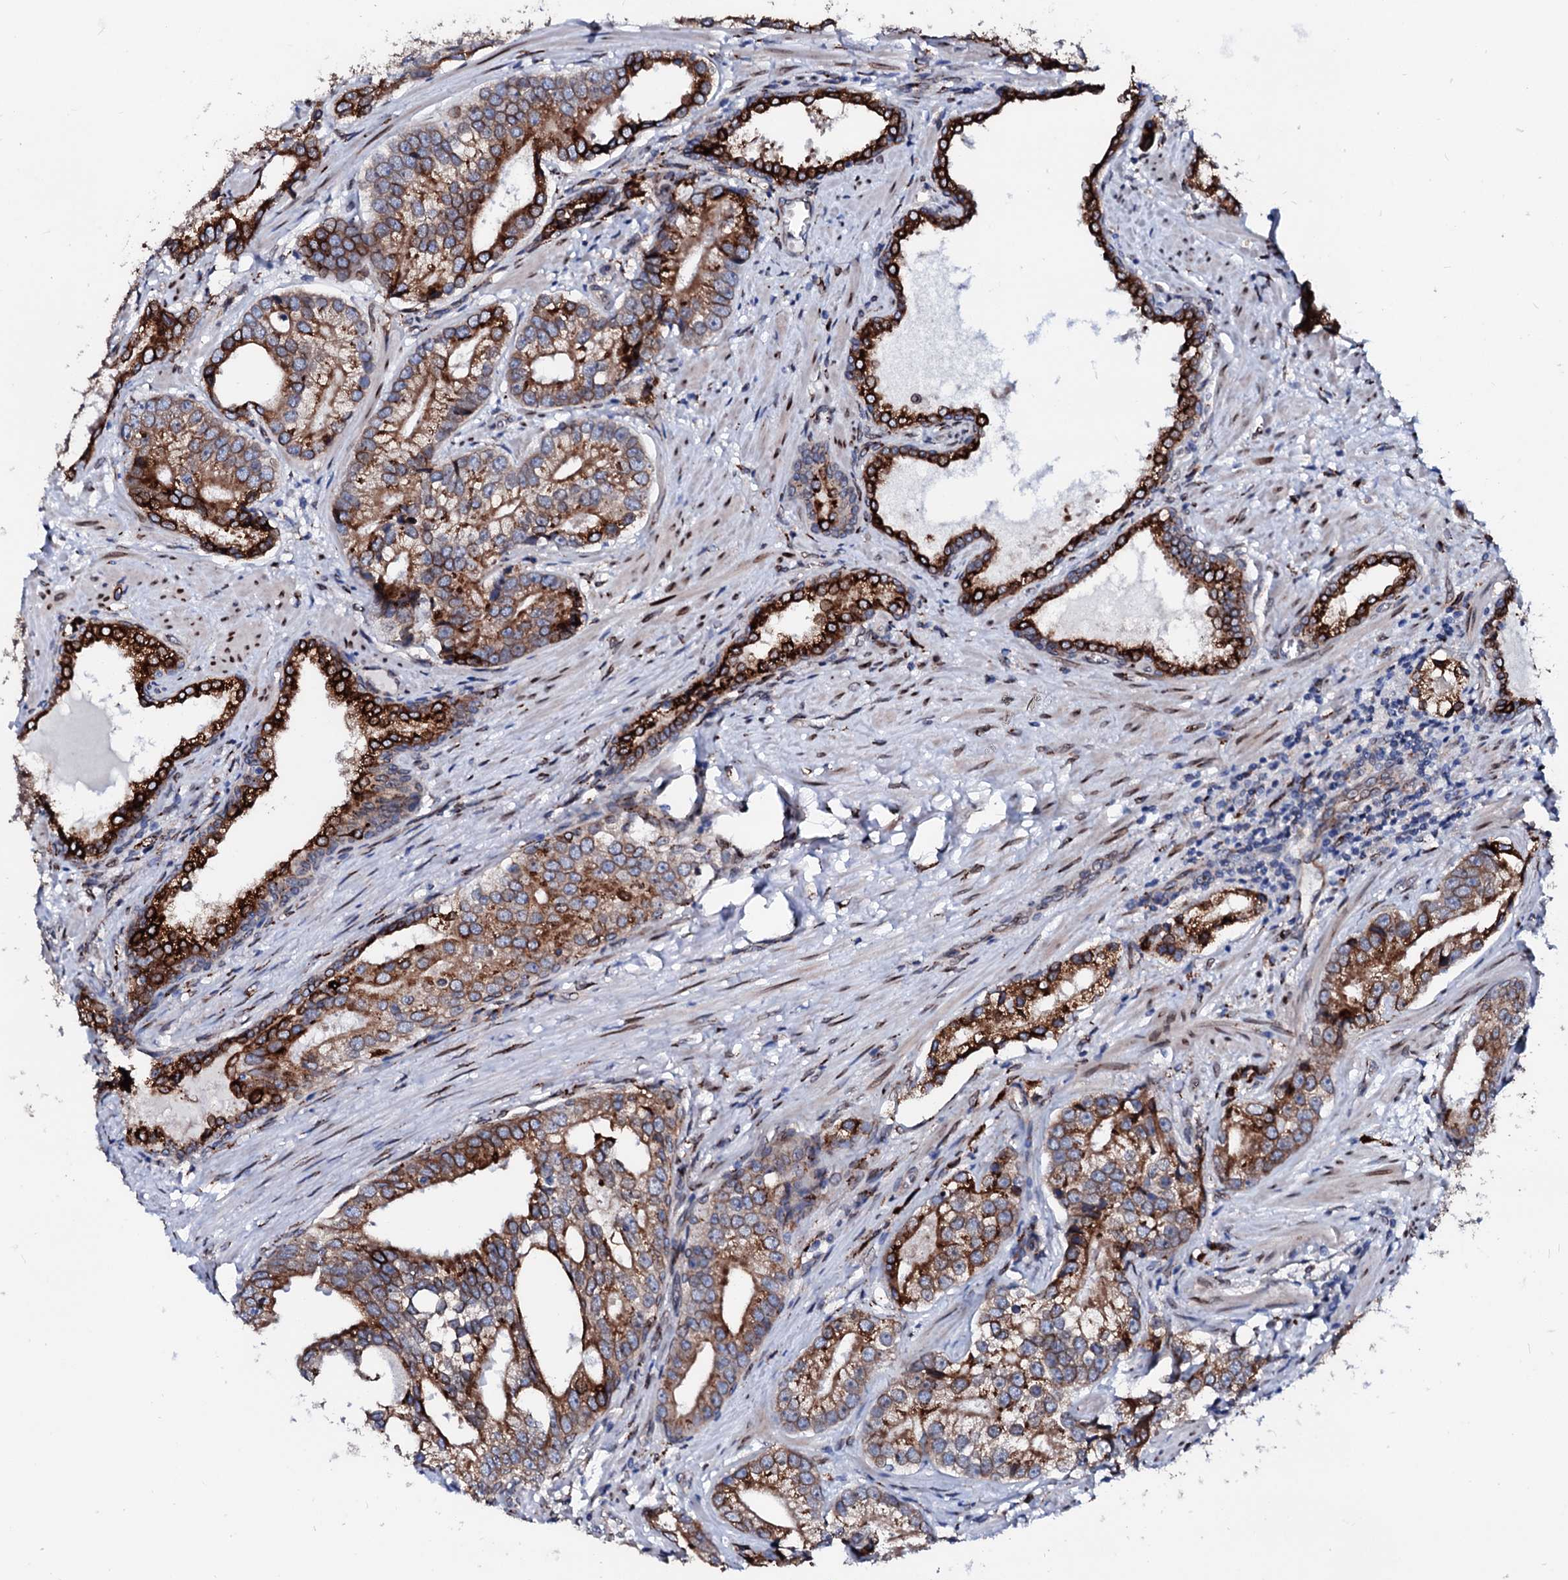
{"staining": {"intensity": "moderate", "quantity": ">75%", "location": "cytoplasmic/membranous"}, "tissue": "prostate cancer", "cell_type": "Tumor cells", "image_type": "cancer", "snomed": [{"axis": "morphology", "description": "Adenocarcinoma, High grade"}, {"axis": "topography", "description": "Prostate"}], "caption": "A medium amount of moderate cytoplasmic/membranous positivity is present in about >75% of tumor cells in high-grade adenocarcinoma (prostate) tissue.", "gene": "TMCO3", "patient": {"sex": "male", "age": 75}}